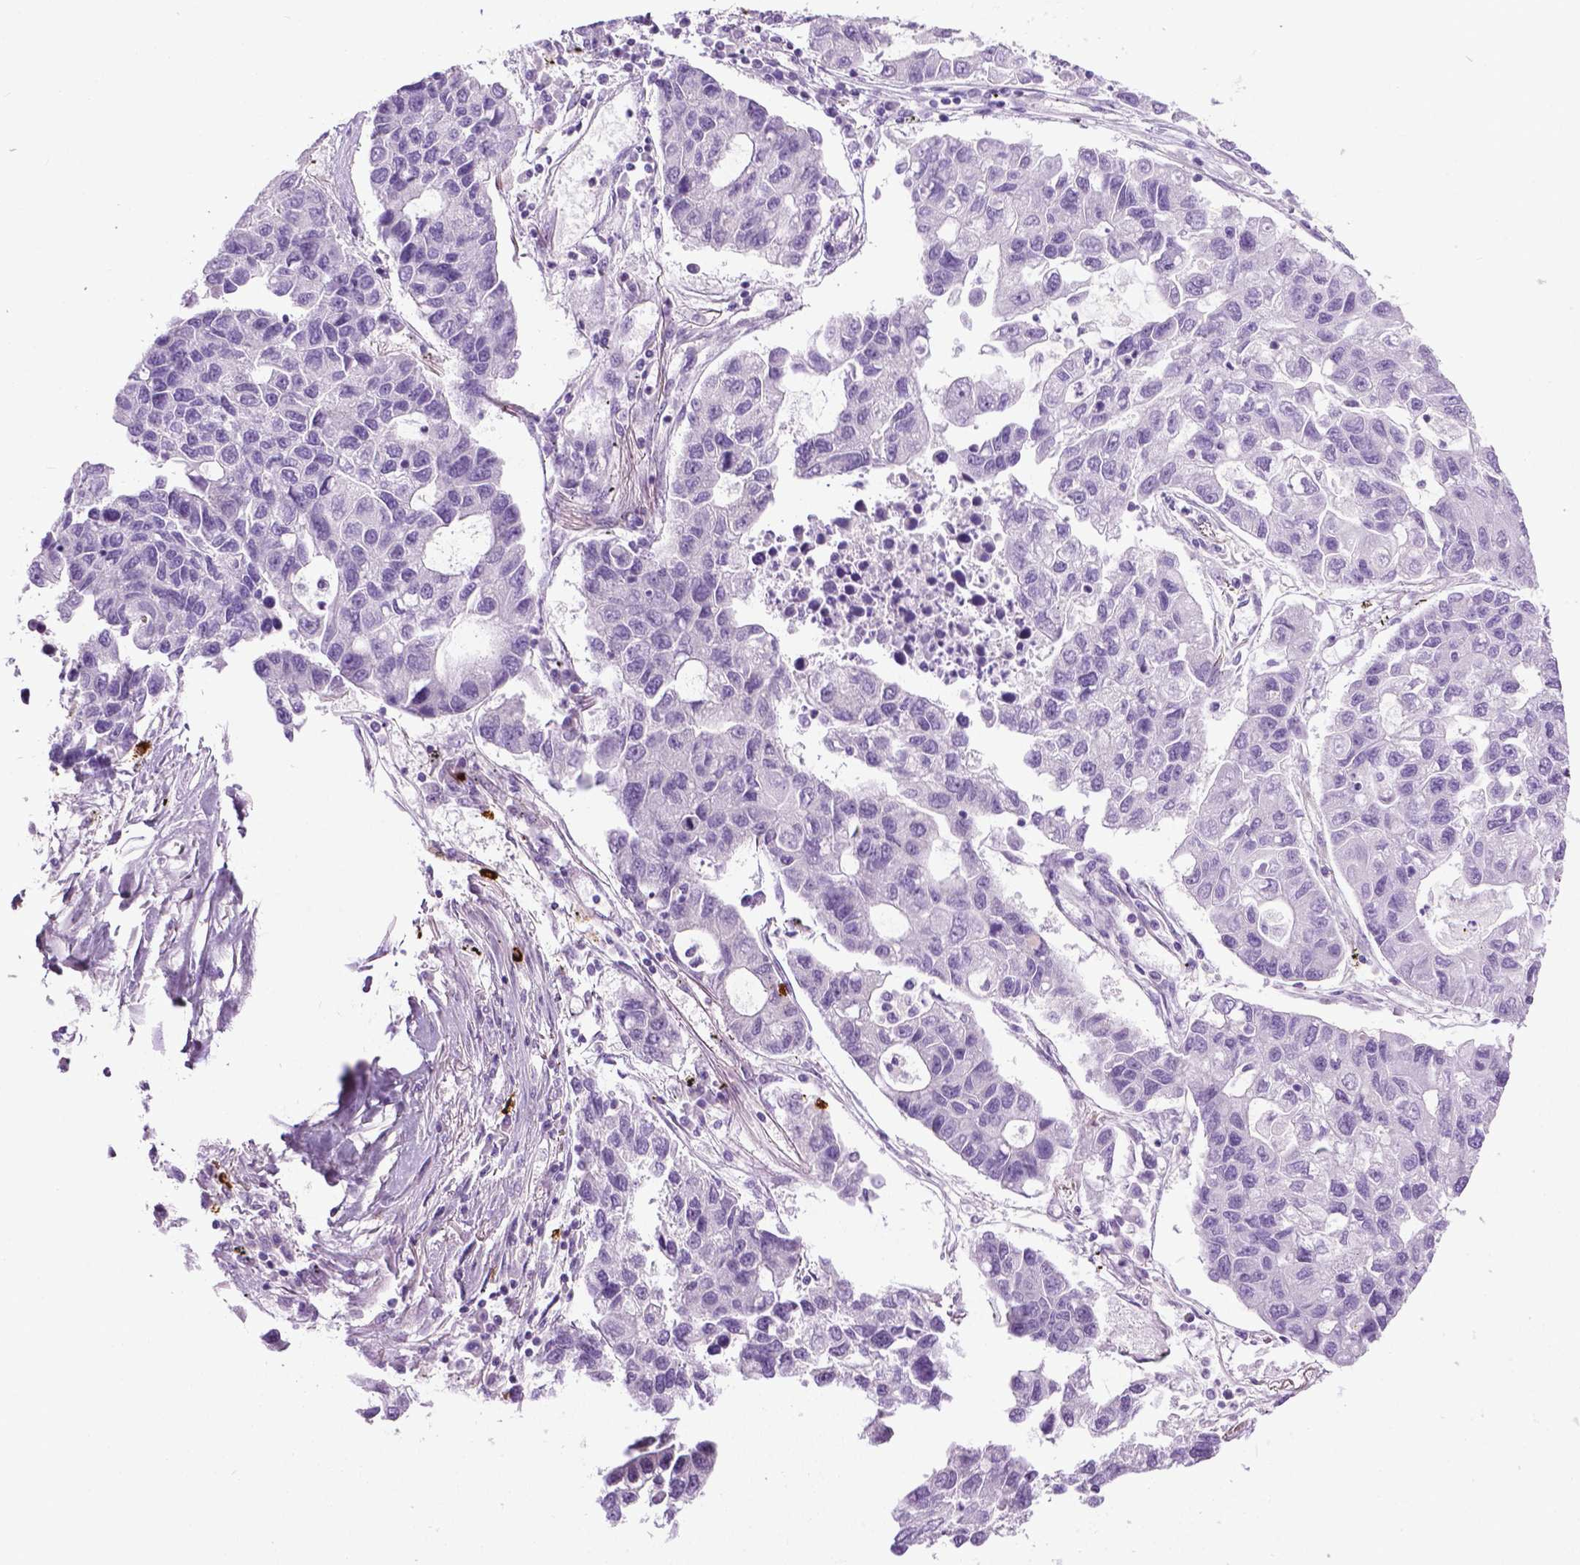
{"staining": {"intensity": "negative", "quantity": "none", "location": "none"}, "tissue": "lung cancer", "cell_type": "Tumor cells", "image_type": "cancer", "snomed": [{"axis": "morphology", "description": "Adenocarcinoma, NOS"}, {"axis": "topography", "description": "Bronchus"}, {"axis": "topography", "description": "Lung"}], "caption": "This histopathology image is of adenocarcinoma (lung) stained with immunohistochemistry (IHC) to label a protein in brown with the nuclei are counter-stained blue. There is no positivity in tumor cells. (Immunohistochemistry, brightfield microscopy, high magnification).", "gene": "SPECC1L", "patient": {"sex": "female", "age": 51}}